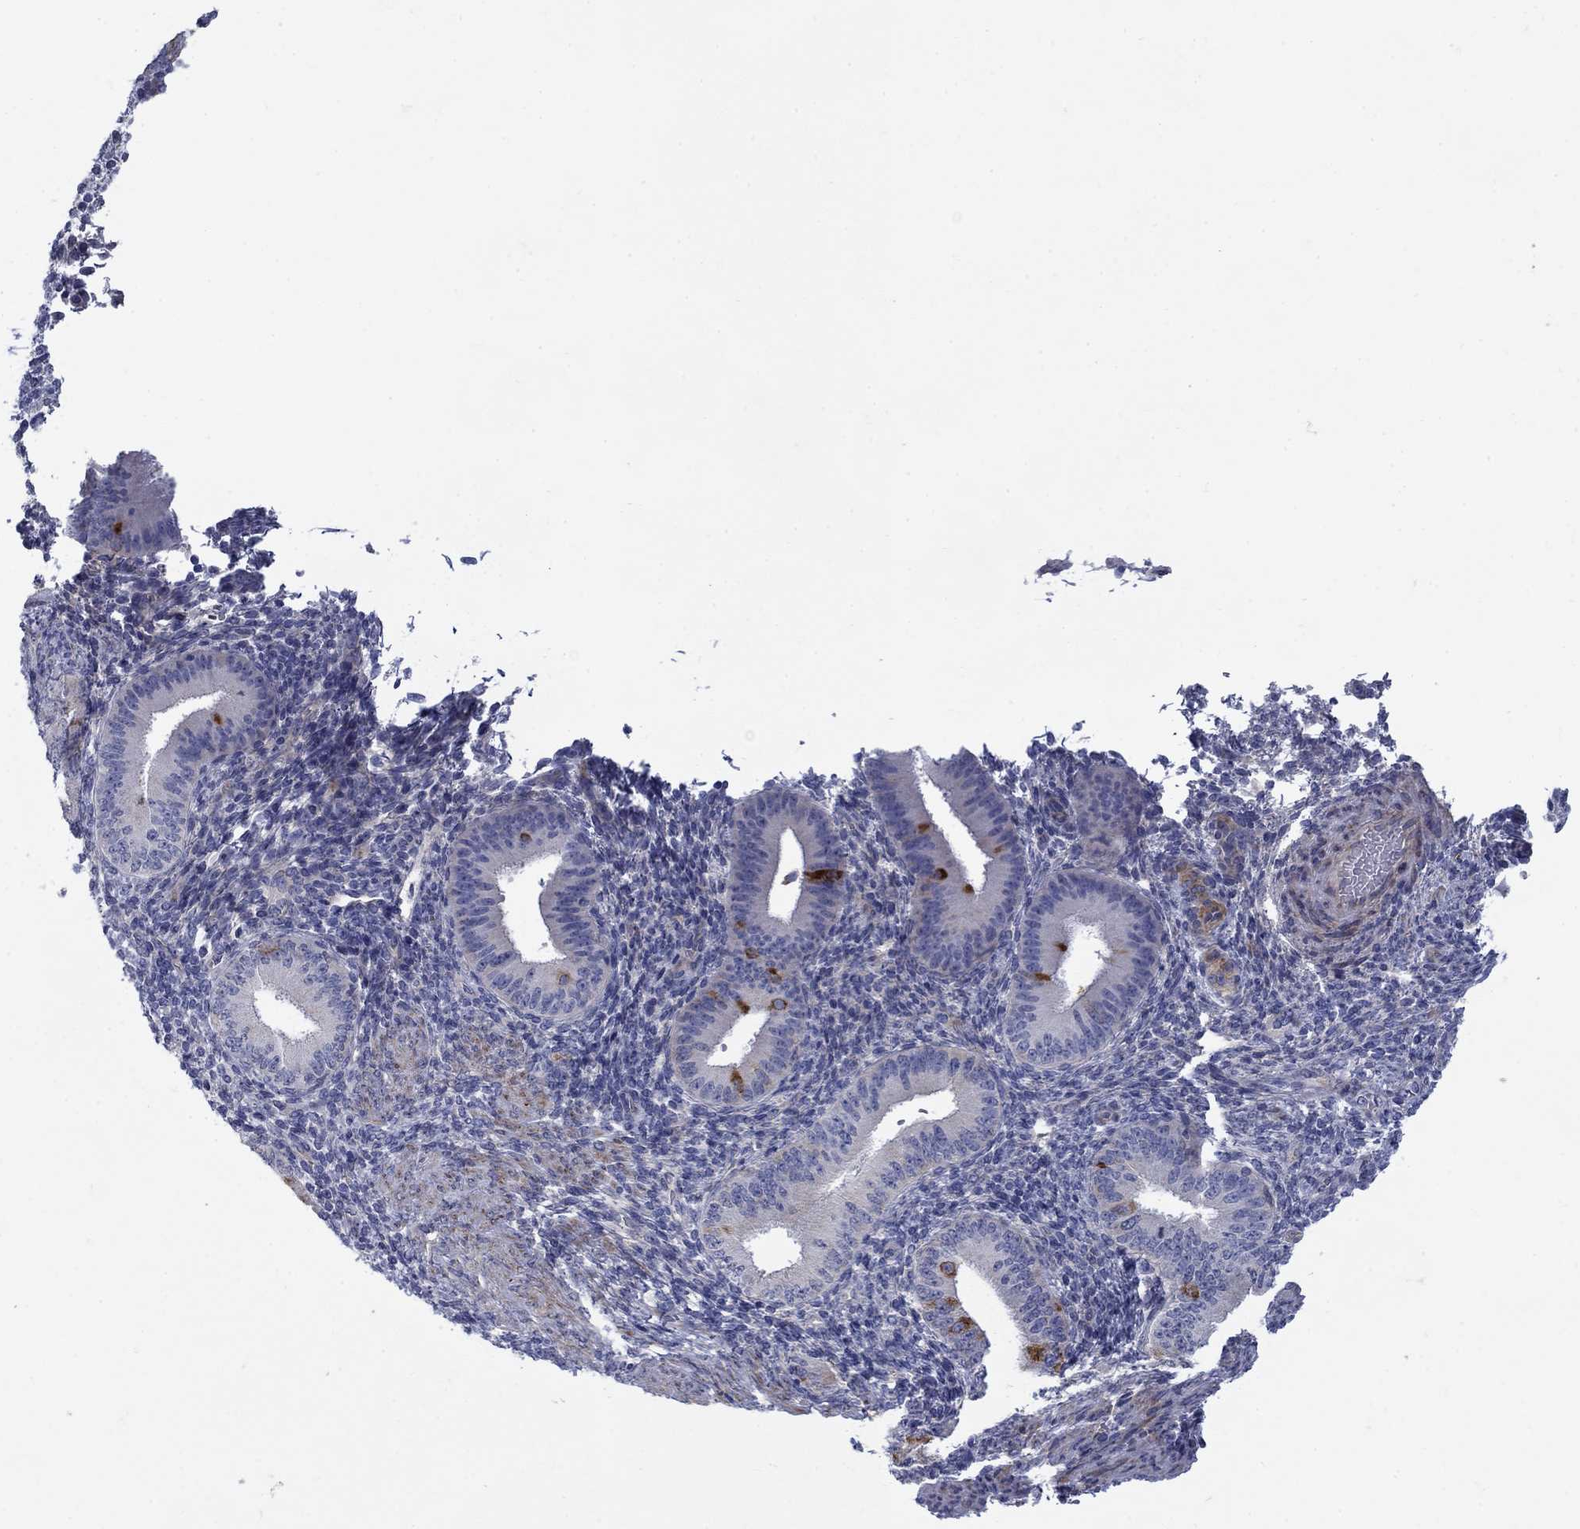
{"staining": {"intensity": "negative", "quantity": "none", "location": "none"}, "tissue": "endometrium", "cell_type": "Cells in endometrial stroma", "image_type": "normal", "snomed": [{"axis": "morphology", "description": "Normal tissue, NOS"}, {"axis": "topography", "description": "Endometrium"}], "caption": "A histopathology image of endometrium stained for a protein demonstrates no brown staining in cells in endometrial stroma.", "gene": "FXR1", "patient": {"sex": "female", "age": 39}}